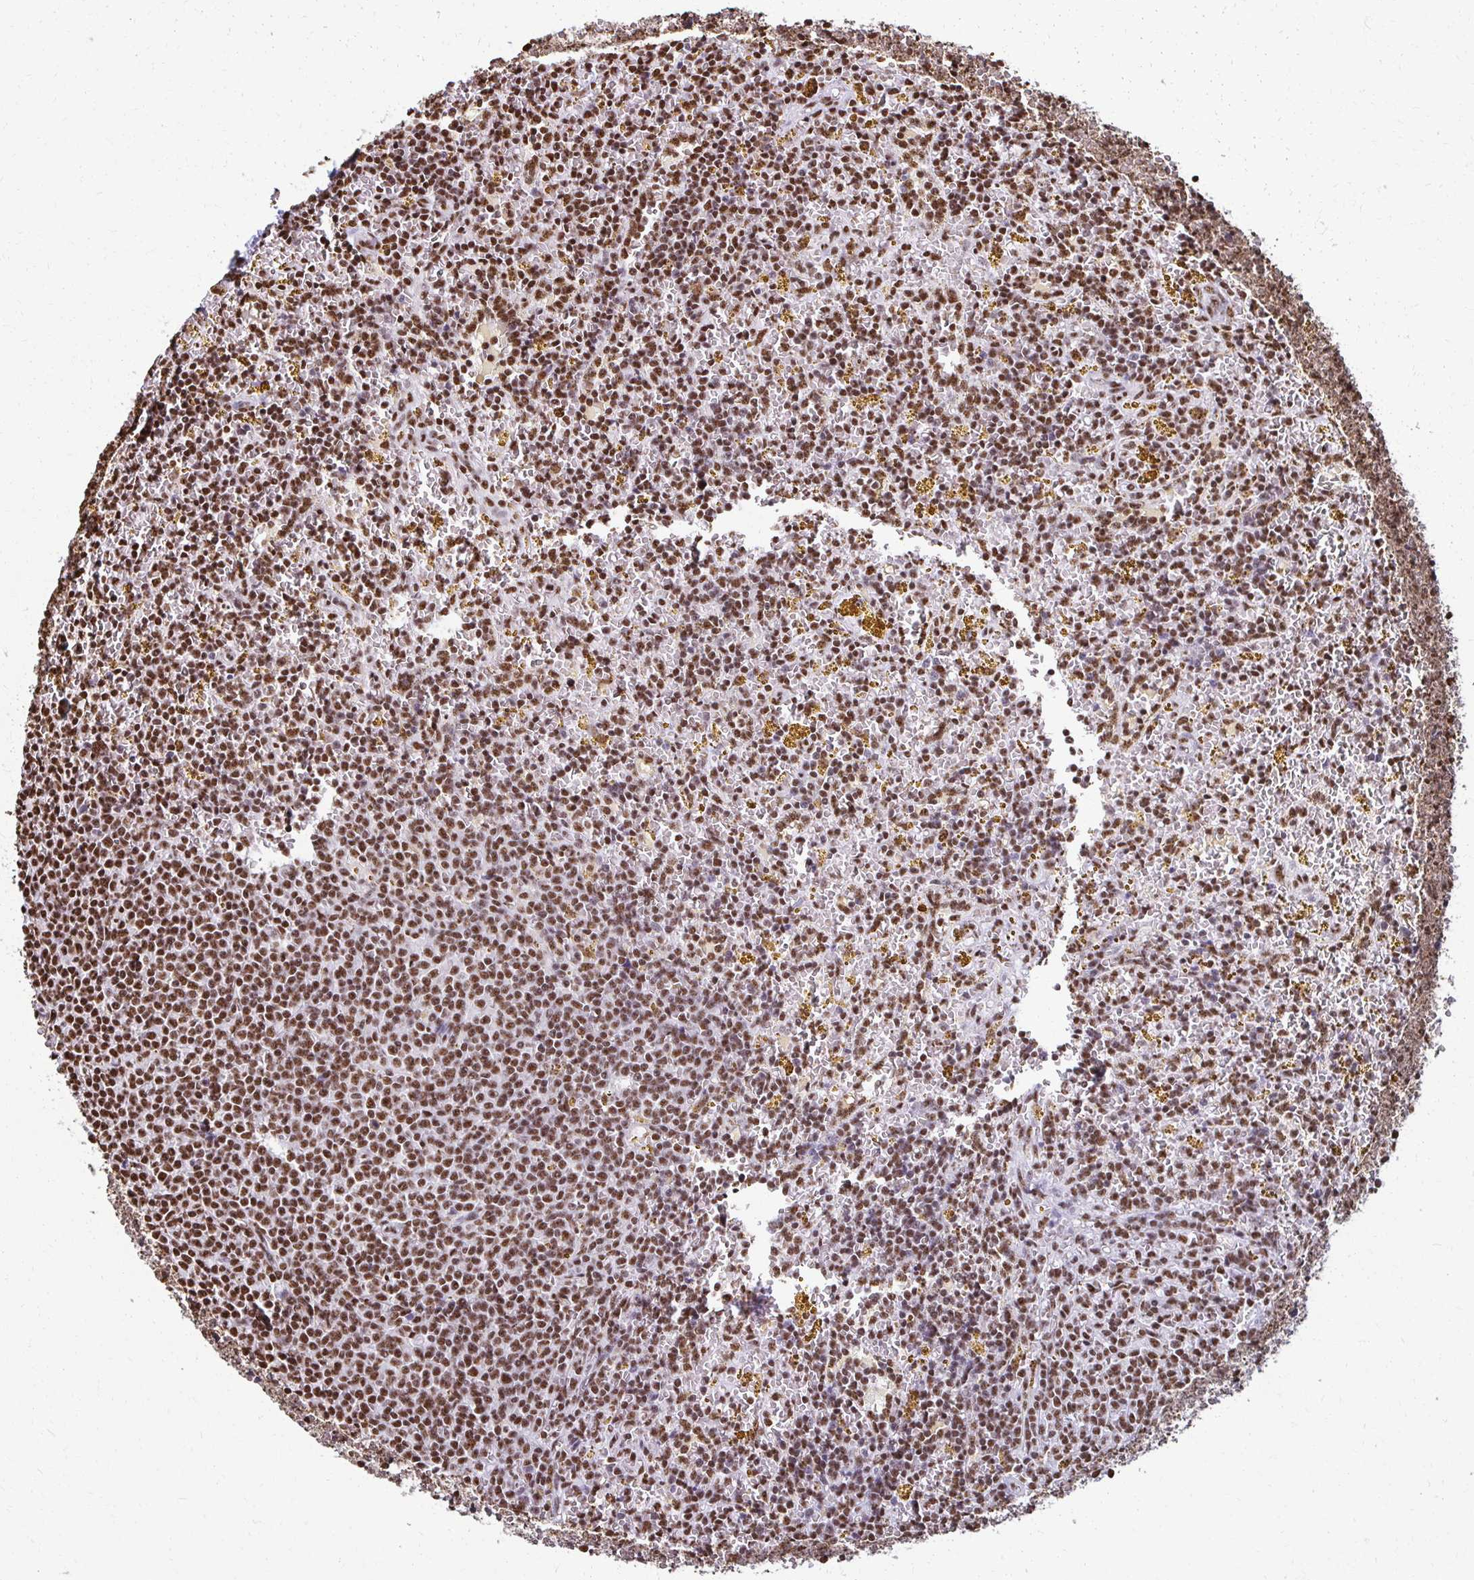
{"staining": {"intensity": "moderate", "quantity": ">75%", "location": "nuclear"}, "tissue": "lymphoma", "cell_type": "Tumor cells", "image_type": "cancer", "snomed": [{"axis": "morphology", "description": "Malignant lymphoma, non-Hodgkin's type, Low grade"}, {"axis": "topography", "description": "Spleen"}, {"axis": "topography", "description": "Lymph node"}], "caption": "Immunohistochemical staining of lymphoma shows medium levels of moderate nuclear expression in about >75% of tumor cells.", "gene": "NONO", "patient": {"sex": "female", "age": 66}}